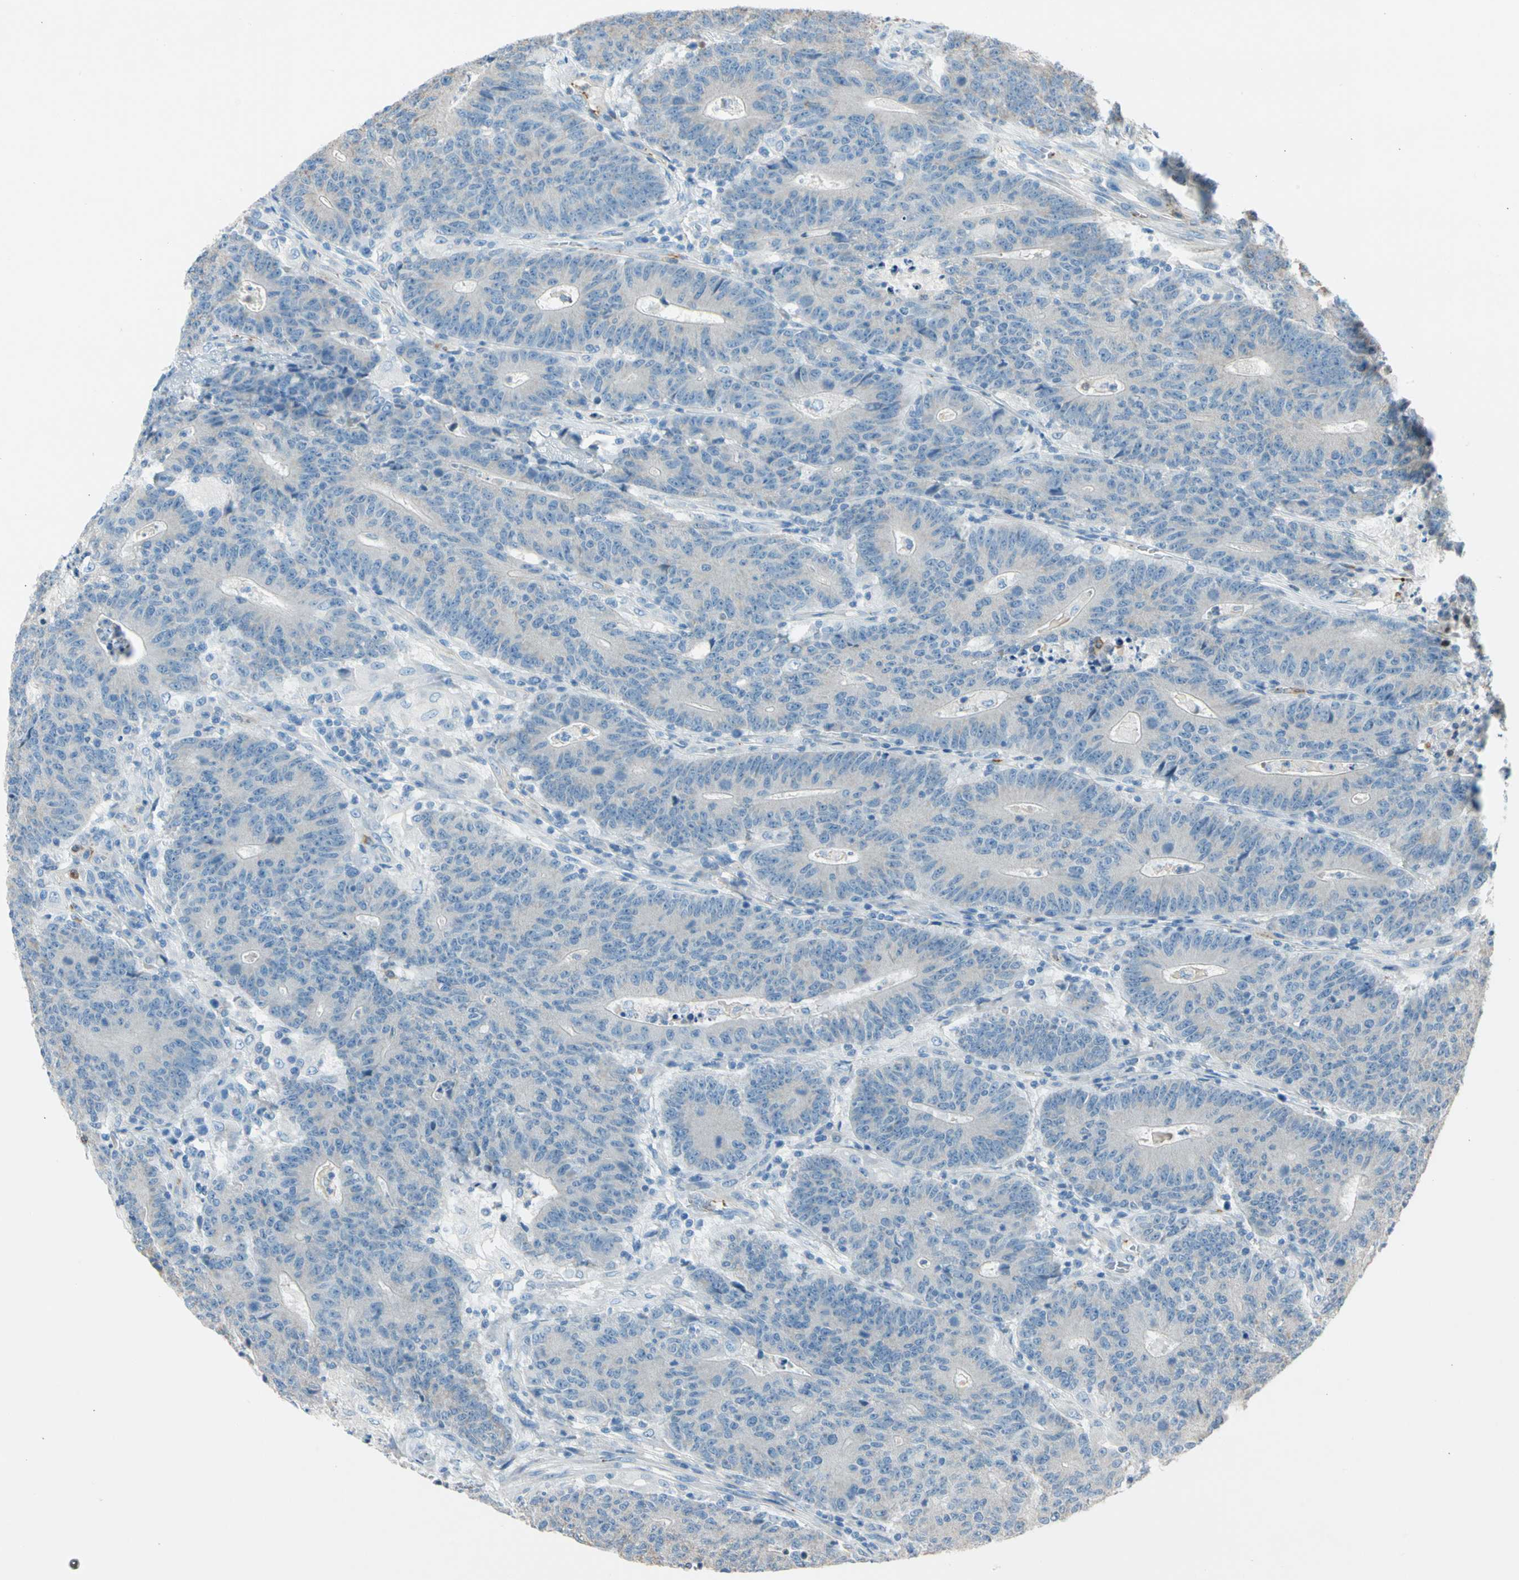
{"staining": {"intensity": "moderate", "quantity": "25%-75%", "location": "cytoplasmic/membranous"}, "tissue": "colorectal cancer", "cell_type": "Tumor cells", "image_type": "cancer", "snomed": [{"axis": "morphology", "description": "Normal tissue, NOS"}, {"axis": "morphology", "description": "Adenocarcinoma, NOS"}, {"axis": "topography", "description": "Colon"}], "caption": "Colorectal cancer tissue exhibits moderate cytoplasmic/membranous expression in approximately 25%-75% of tumor cells, visualized by immunohistochemistry.", "gene": "LY6G6F", "patient": {"sex": "female", "age": 75}}